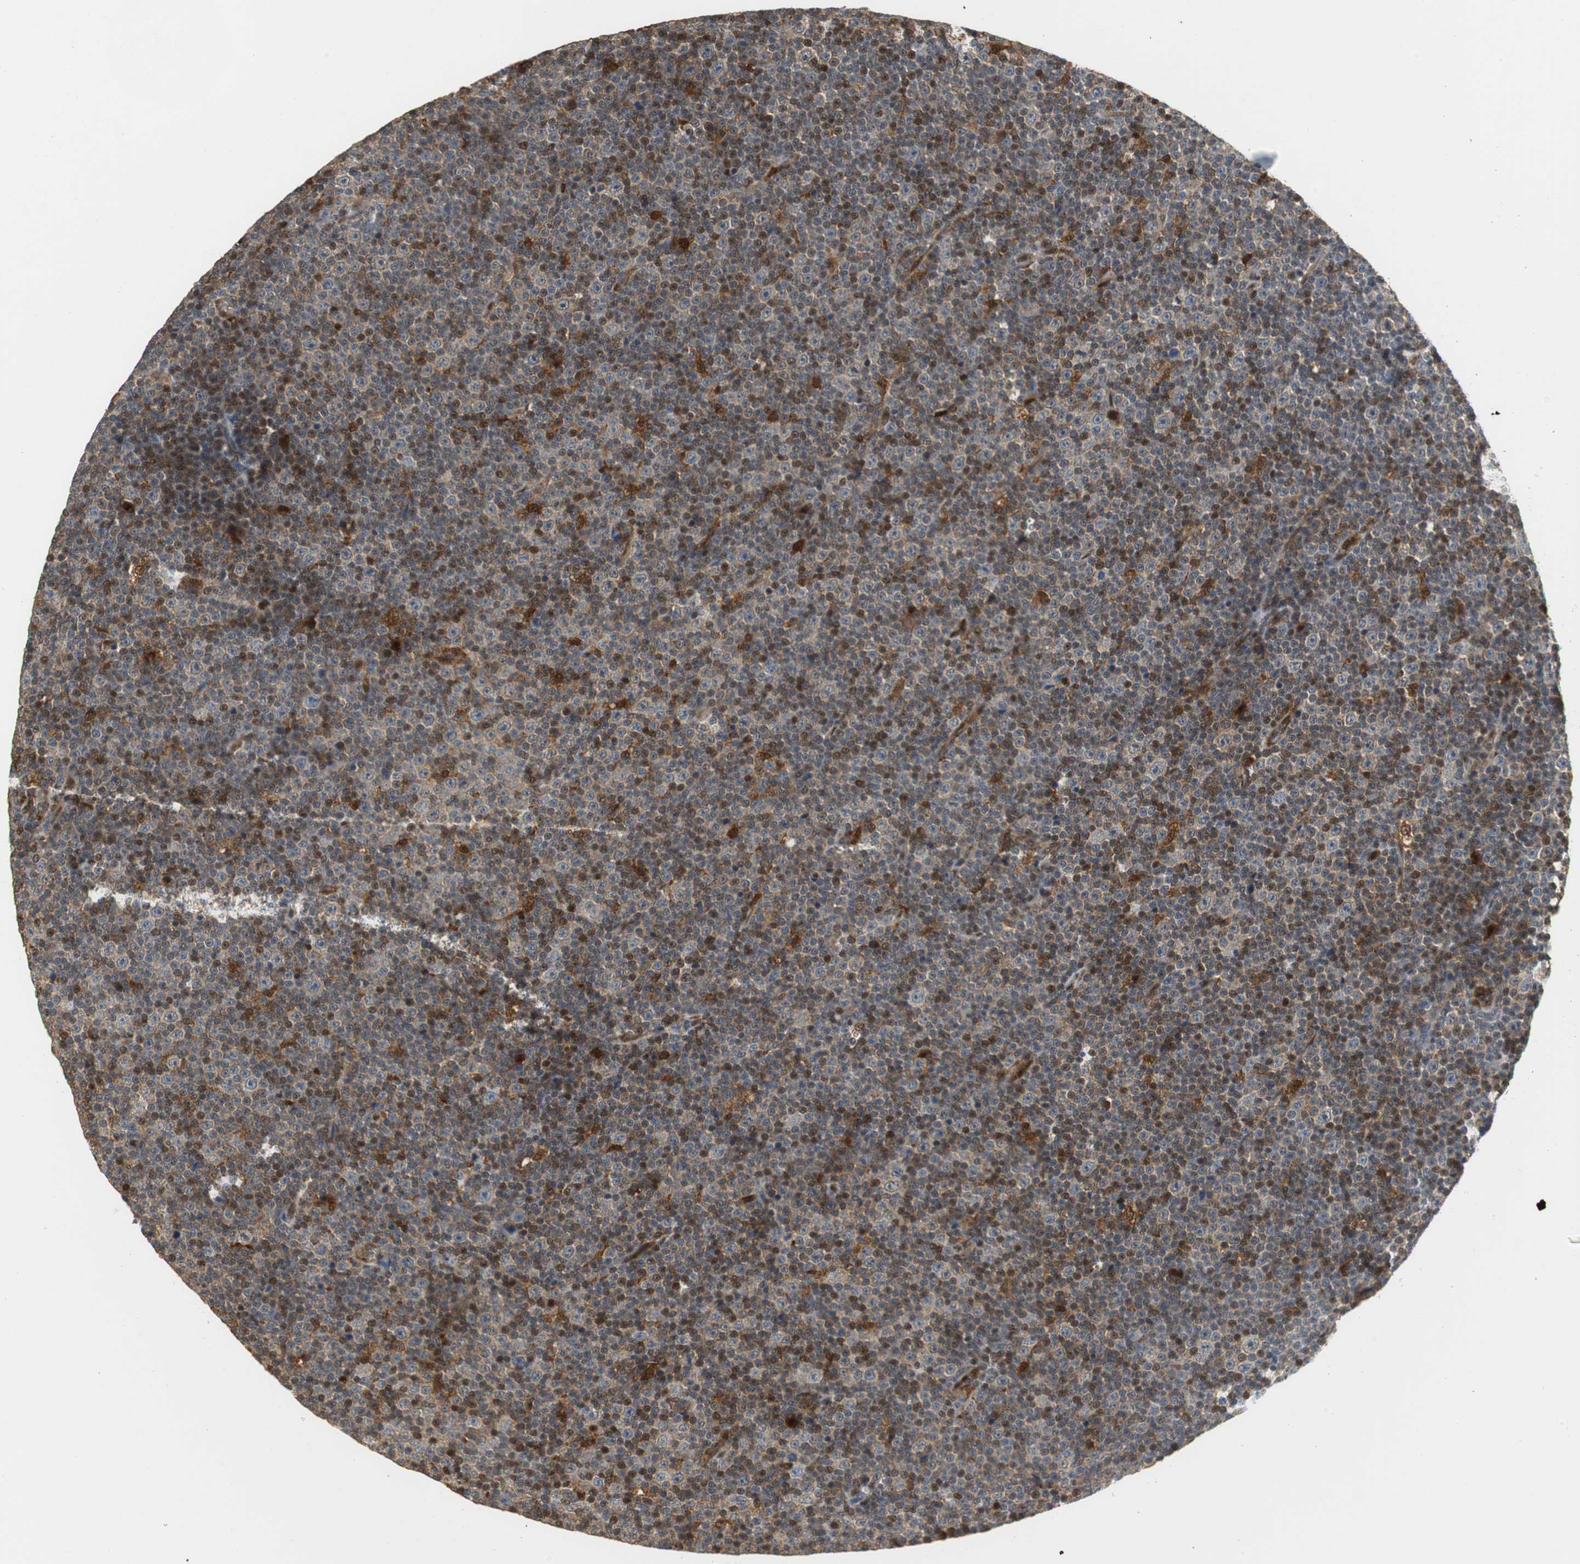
{"staining": {"intensity": "moderate", "quantity": ">75%", "location": "cytoplasmic/membranous"}, "tissue": "lymphoma", "cell_type": "Tumor cells", "image_type": "cancer", "snomed": [{"axis": "morphology", "description": "Malignant lymphoma, non-Hodgkin's type, Low grade"}, {"axis": "topography", "description": "Lymph node"}], "caption": "IHC of human low-grade malignant lymphoma, non-Hodgkin's type displays medium levels of moderate cytoplasmic/membranous expression in approximately >75% of tumor cells. The staining was performed using DAB, with brown indicating positive protein expression. Nuclei are stained blue with hematoxylin.", "gene": "GSDMD", "patient": {"sex": "female", "age": 67}}